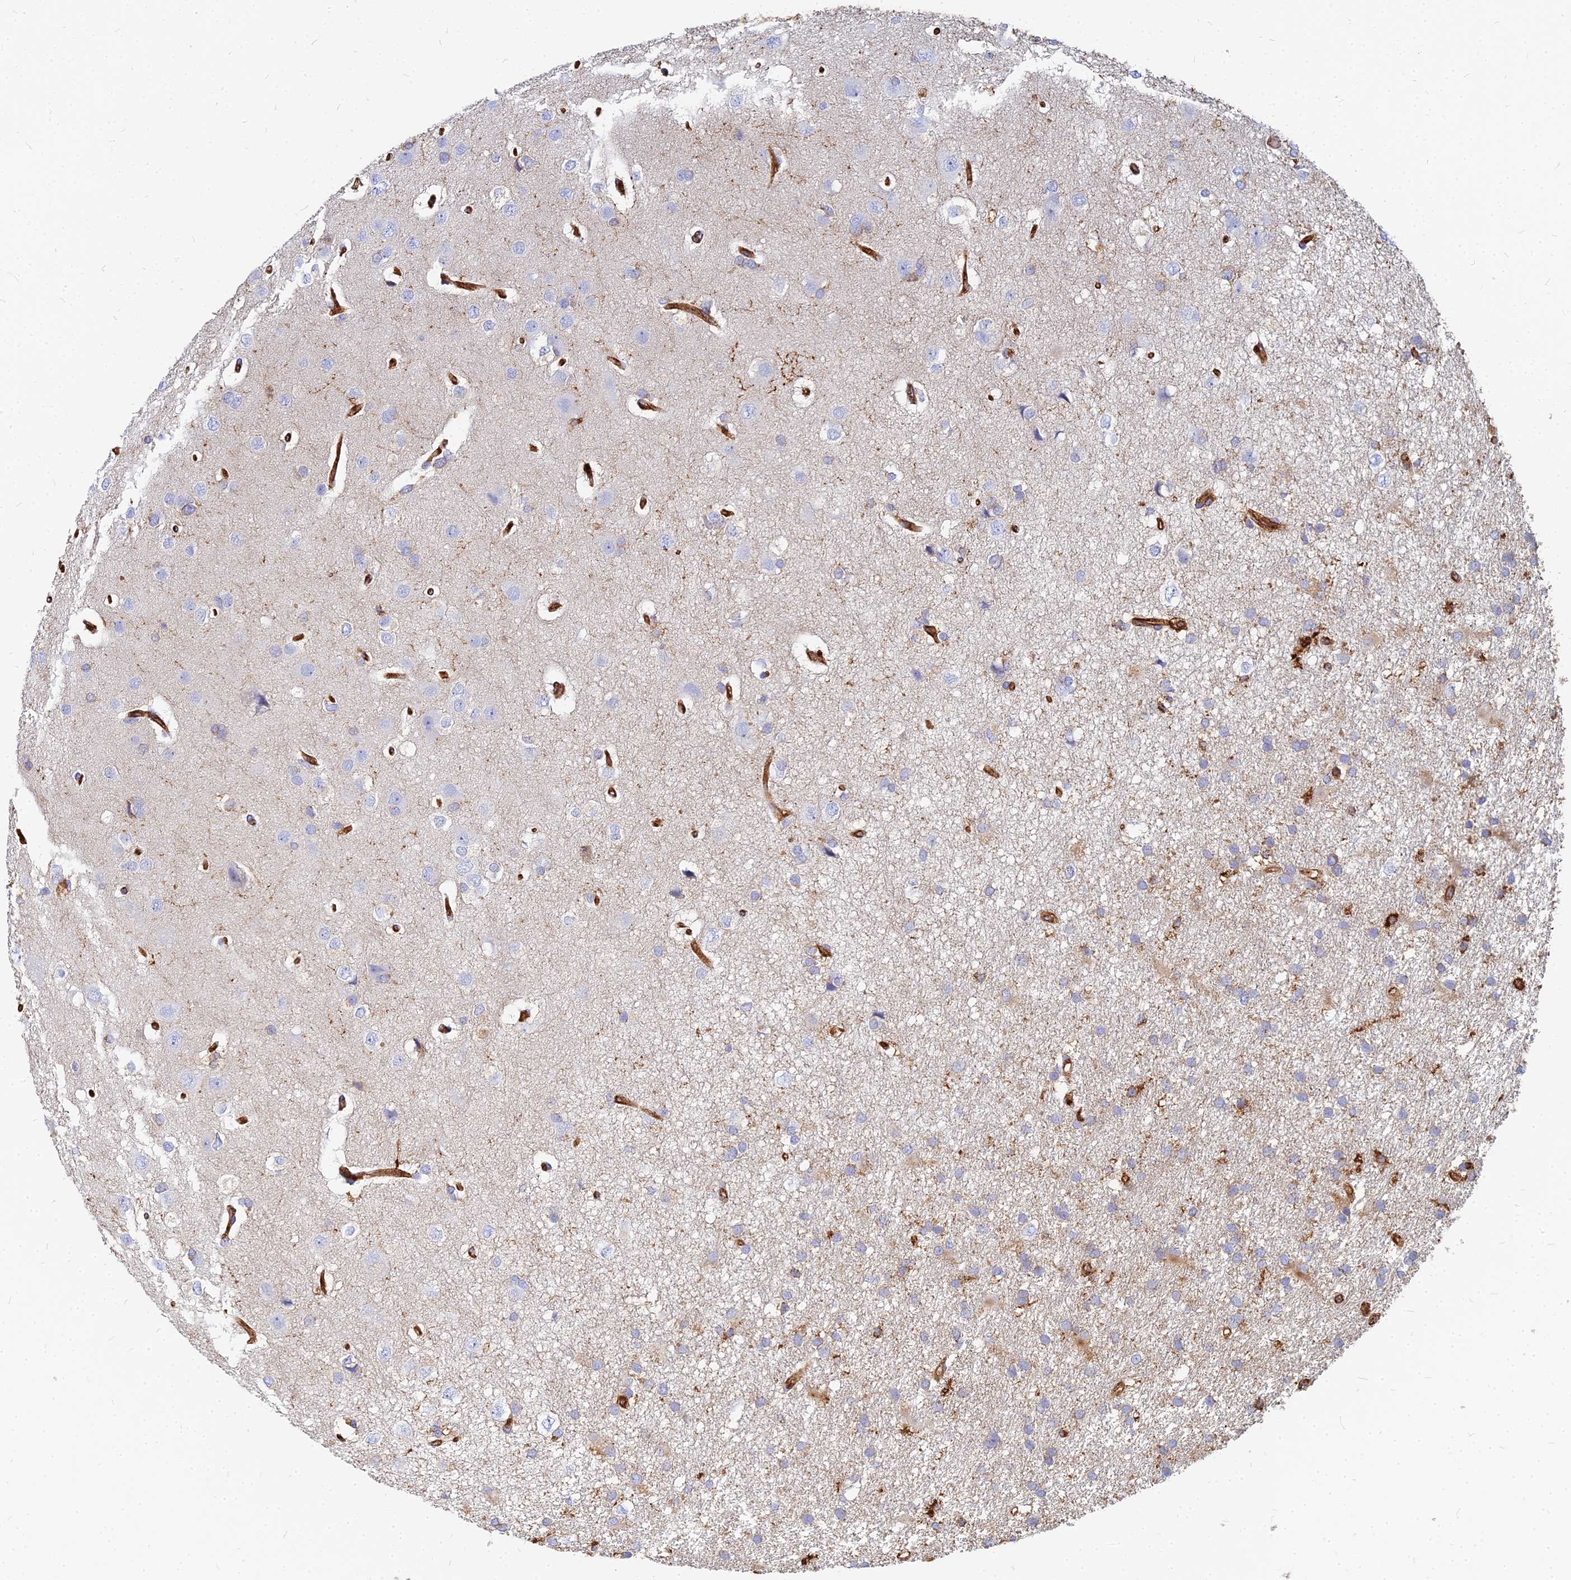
{"staining": {"intensity": "negative", "quantity": "none", "location": "none"}, "tissue": "glioma", "cell_type": "Tumor cells", "image_type": "cancer", "snomed": [{"axis": "morphology", "description": "Glioma, malignant, High grade"}, {"axis": "topography", "description": "Brain"}], "caption": "The photomicrograph exhibits no significant expression in tumor cells of high-grade glioma (malignant). Brightfield microscopy of IHC stained with DAB (3,3'-diaminobenzidine) (brown) and hematoxylin (blue), captured at high magnification.", "gene": "VAT1", "patient": {"sex": "male", "age": 77}}